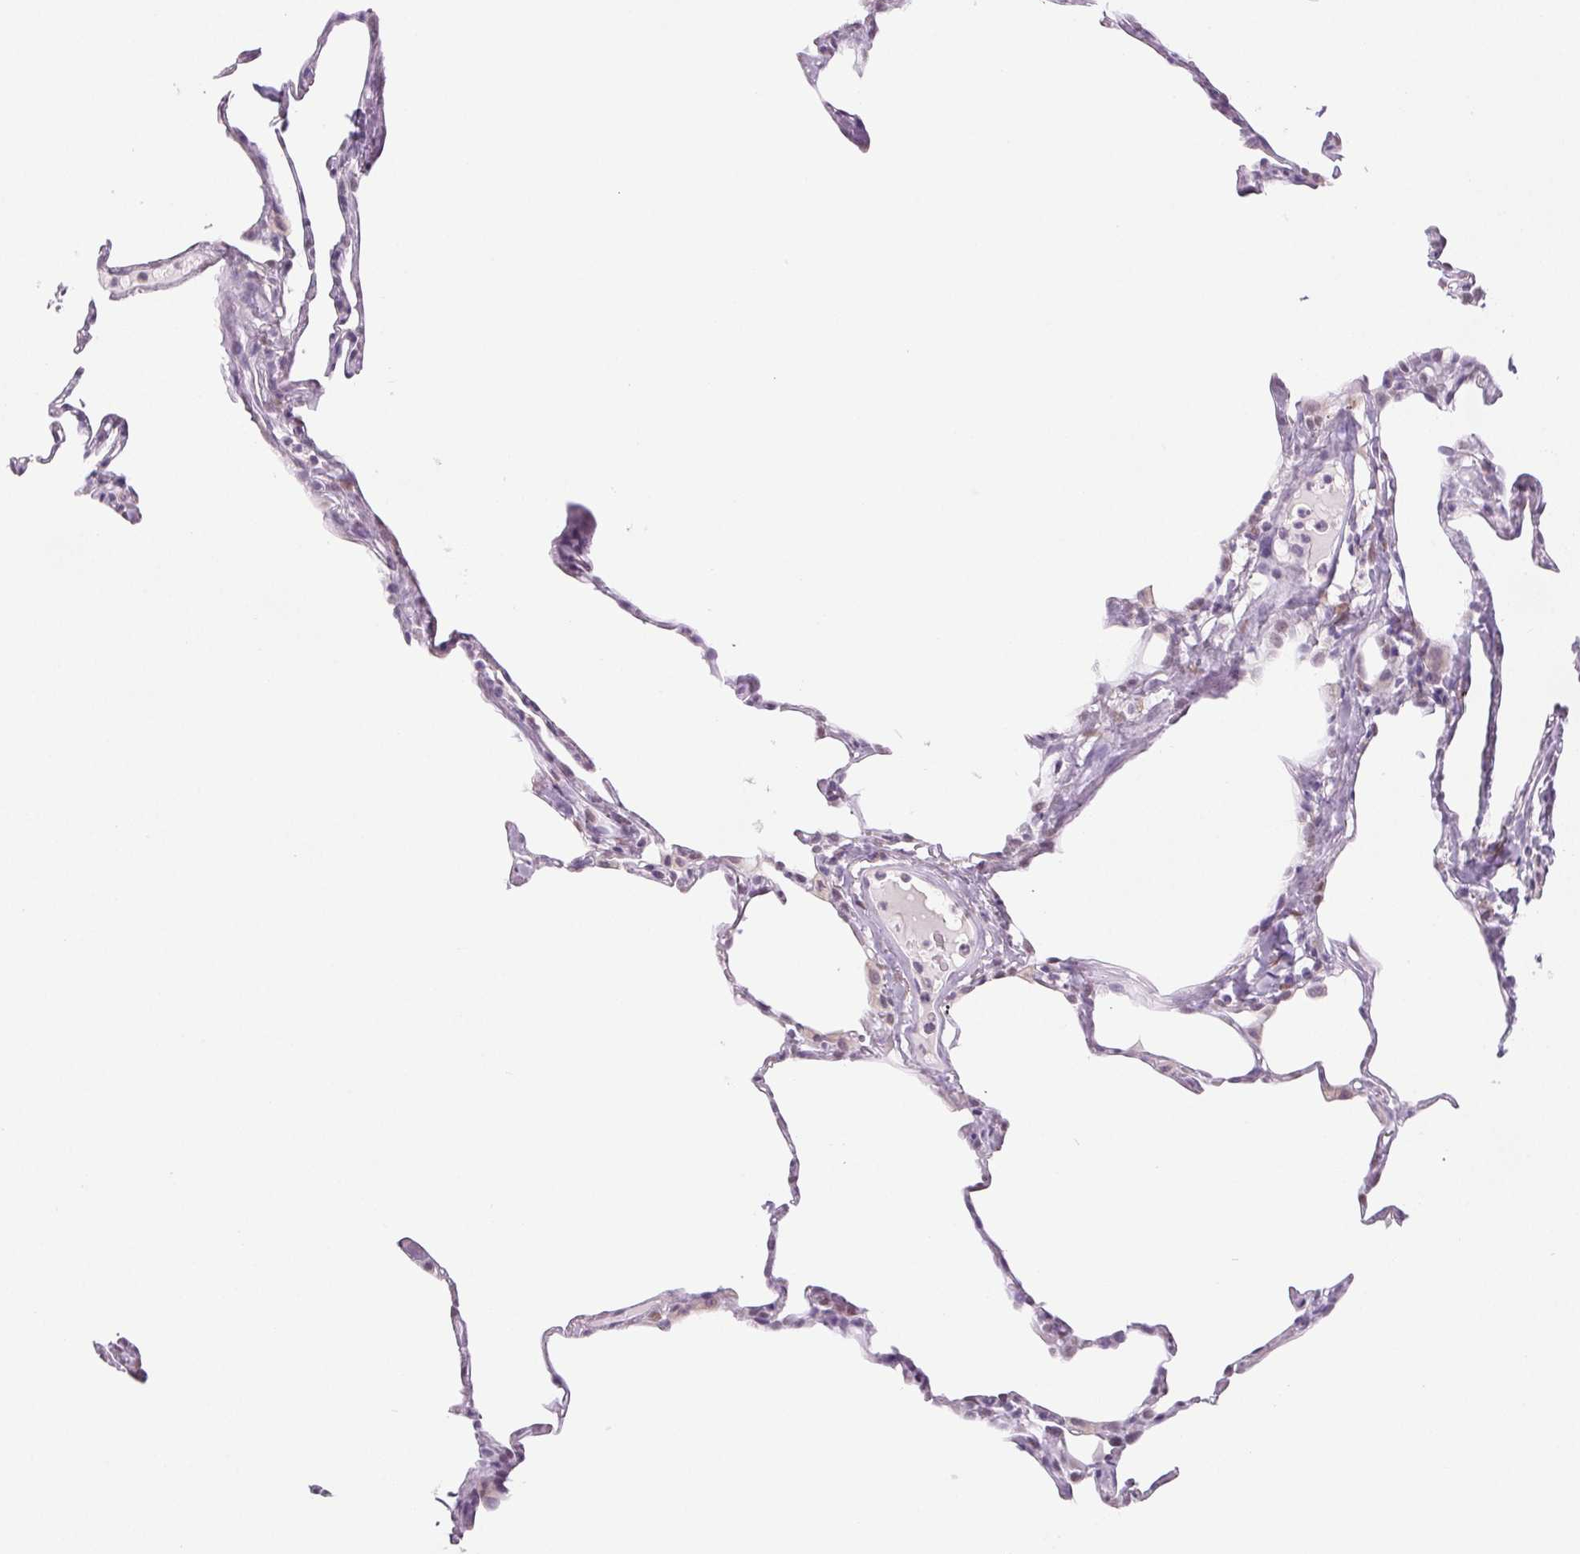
{"staining": {"intensity": "negative", "quantity": "none", "location": "none"}, "tissue": "lung", "cell_type": "Alveolar cells", "image_type": "normal", "snomed": [{"axis": "morphology", "description": "Normal tissue, NOS"}, {"axis": "topography", "description": "Lung"}], "caption": "IHC image of unremarkable lung: human lung stained with DAB reveals no significant protein expression in alveolar cells. The staining is performed using DAB (3,3'-diaminobenzidine) brown chromogen with nuclei counter-stained in using hematoxylin.", "gene": "DNAJC6", "patient": {"sex": "male", "age": 65}}